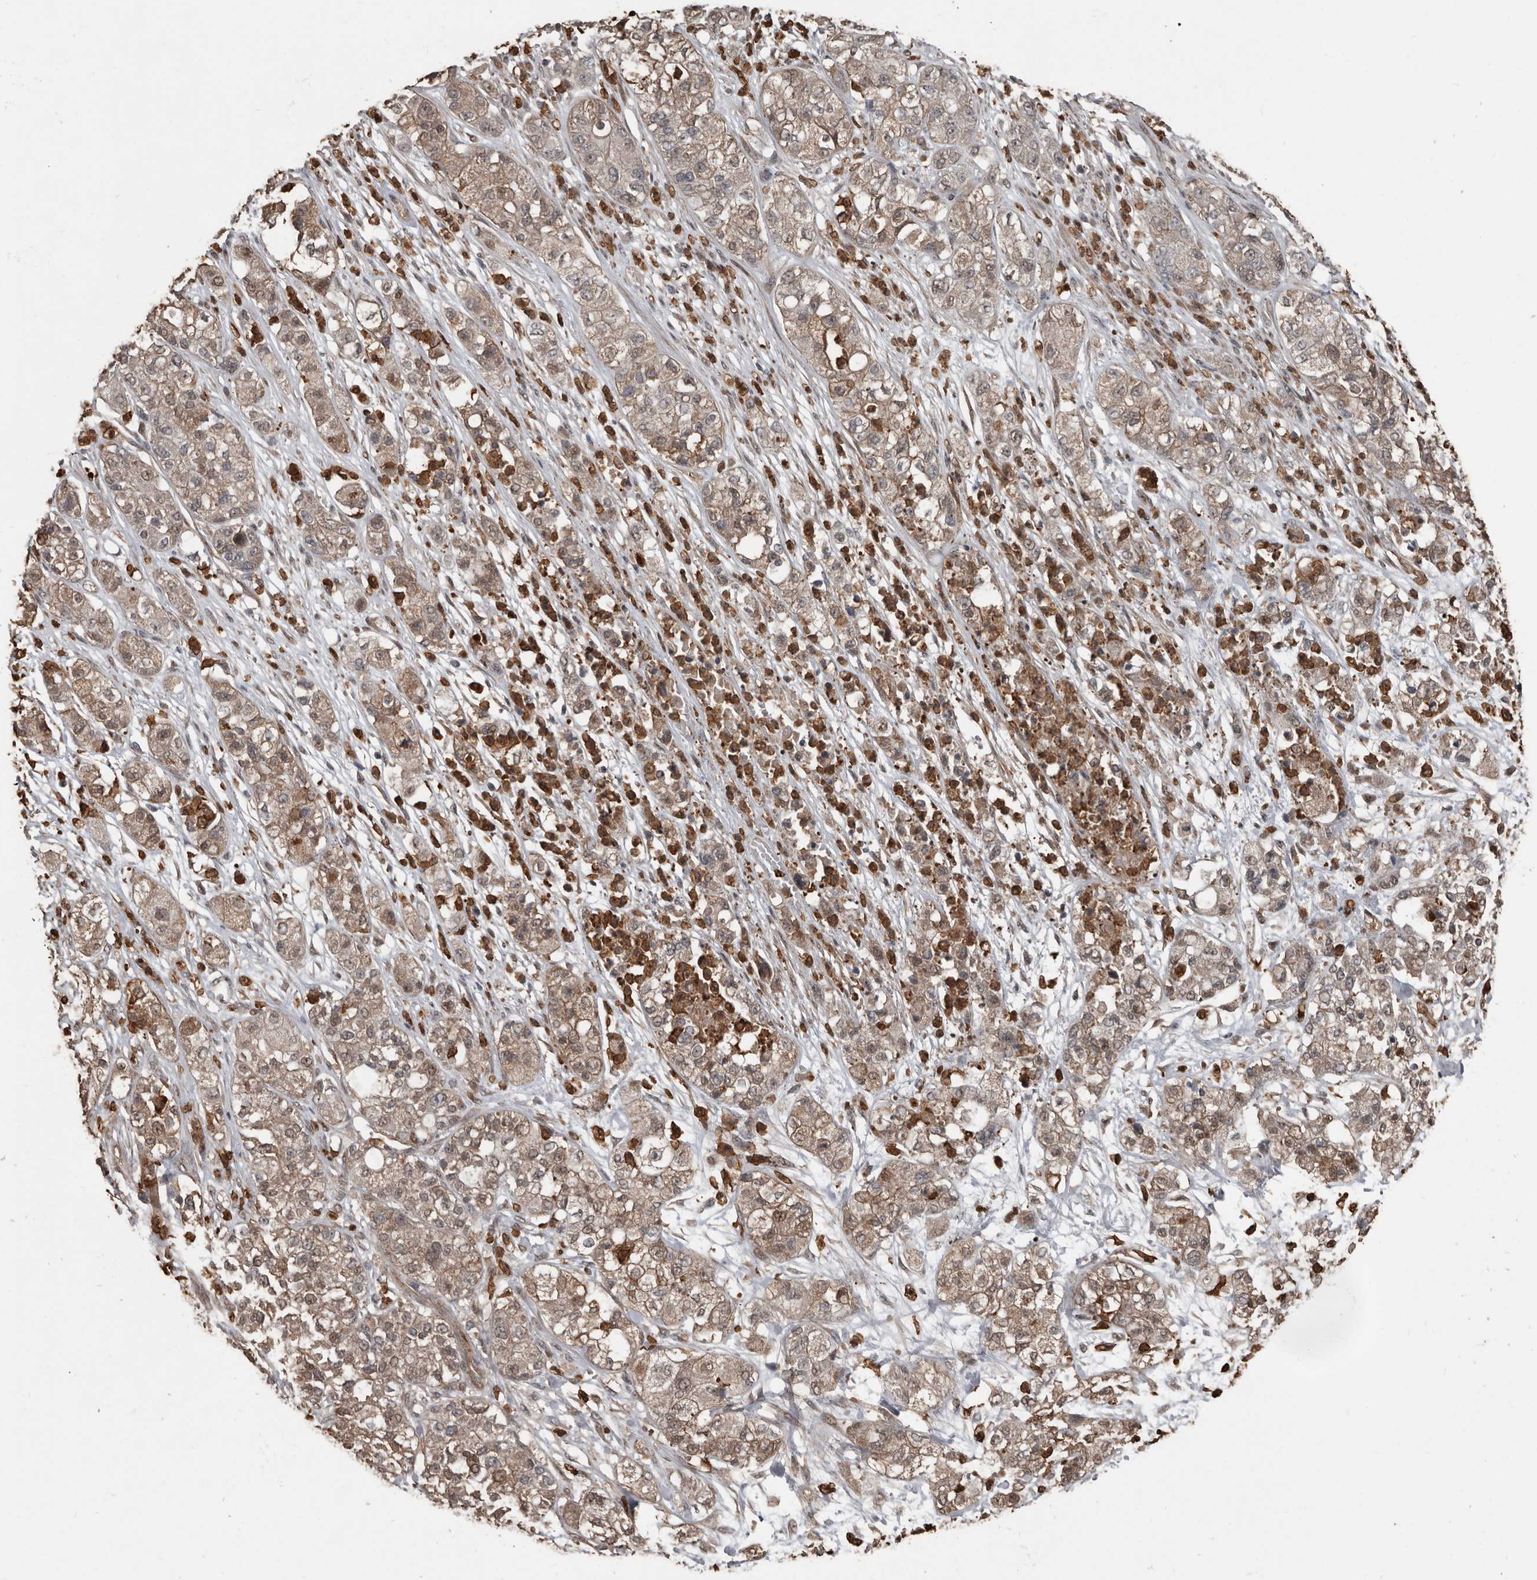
{"staining": {"intensity": "weak", "quantity": ">75%", "location": "cytoplasmic/membranous,nuclear"}, "tissue": "pancreatic cancer", "cell_type": "Tumor cells", "image_type": "cancer", "snomed": [{"axis": "morphology", "description": "Adenocarcinoma, NOS"}, {"axis": "topography", "description": "Pancreas"}], "caption": "Immunohistochemistry image of neoplastic tissue: pancreatic adenocarcinoma stained using IHC exhibits low levels of weak protein expression localized specifically in the cytoplasmic/membranous and nuclear of tumor cells, appearing as a cytoplasmic/membranous and nuclear brown color.", "gene": "FSBP", "patient": {"sex": "female", "age": 78}}